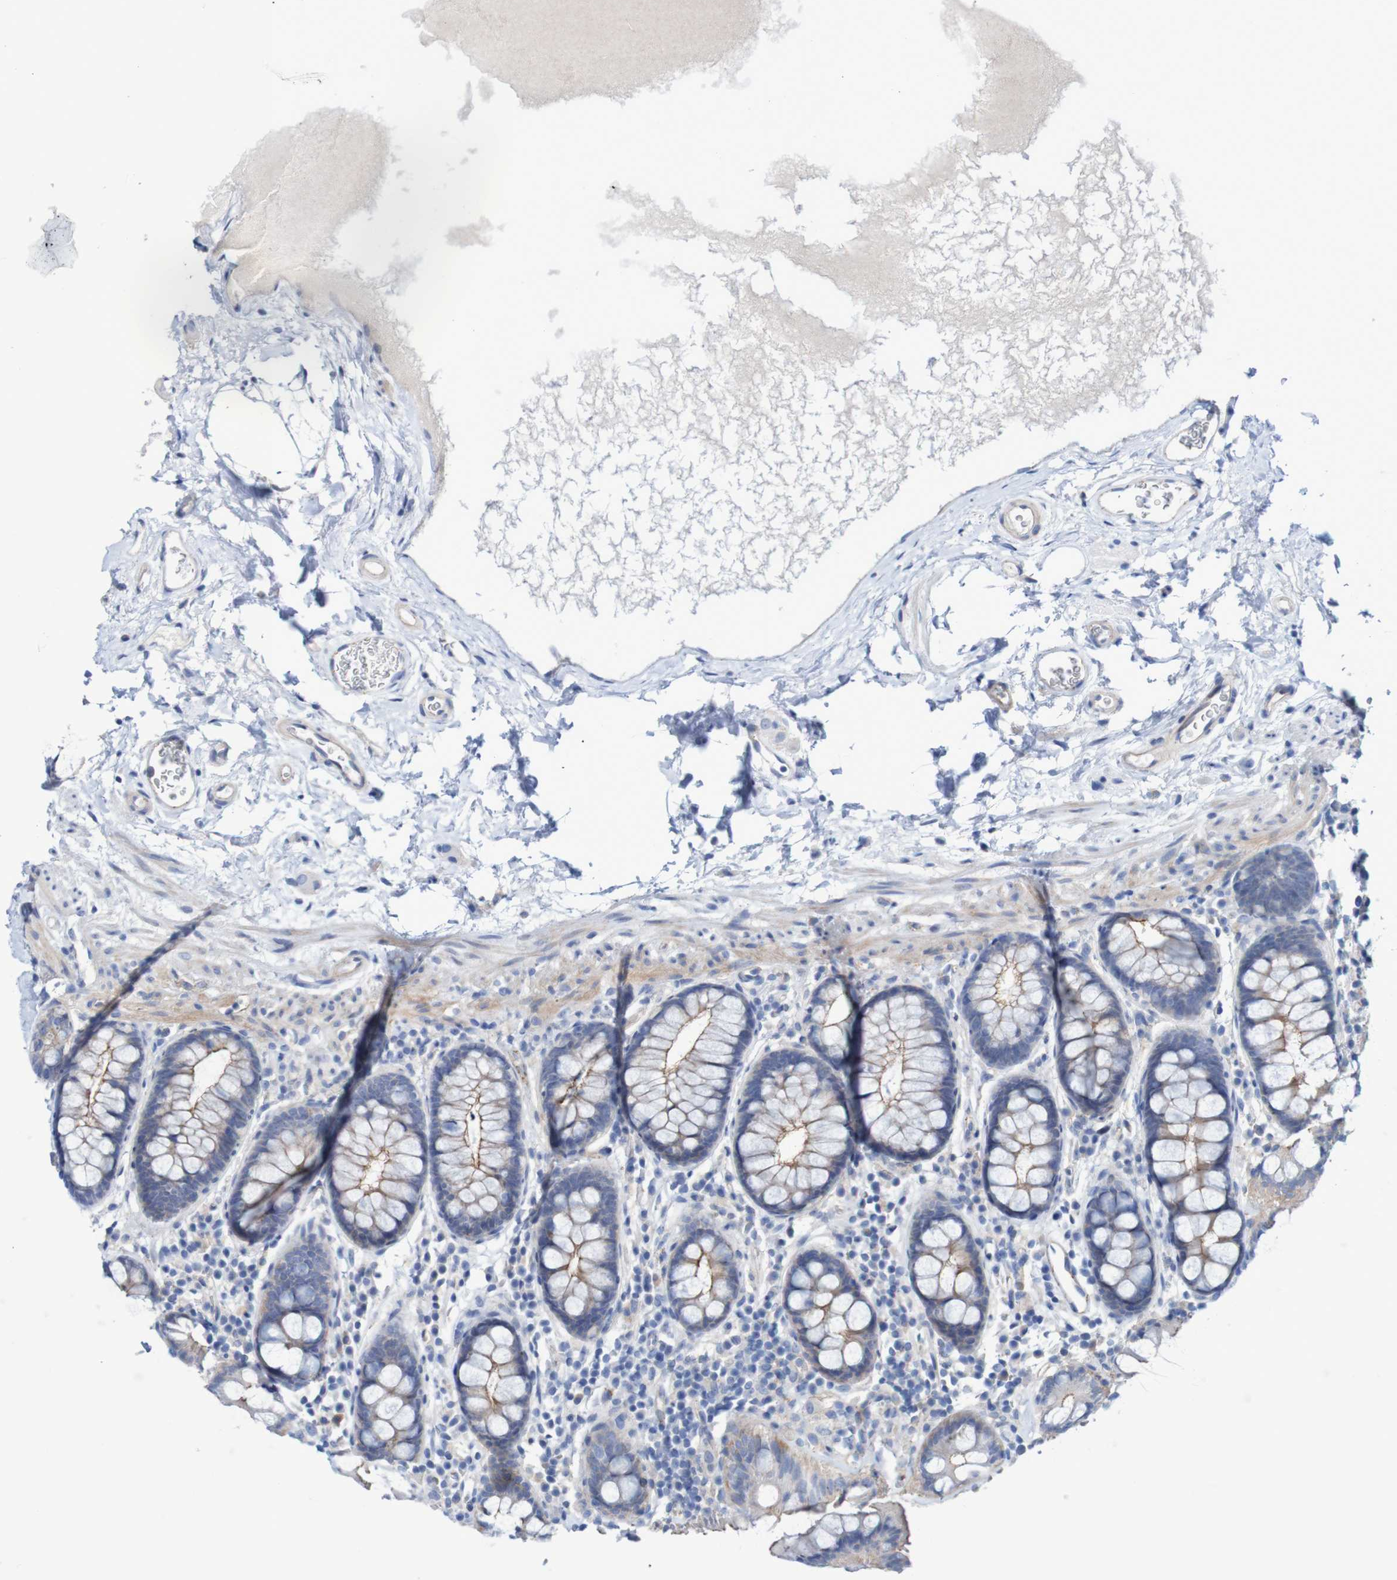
{"staining": {"intensity": "moderate", "quantity": ">75%", "location": "cytoplasmic/membranous"}, "tissue": "colon", "cell_type": "Endothelial cells", "image_type": "normal", "snomed": [{"axis": "morphology", "description": "Normal tissue, NOS"}, {"axis": "topography", "description": "Colon"}], "caption": "Colon stained with a brown dye displays moderate cytoplasmic/membranous positive positivity in about >75% of endothelial cells.", "gene": "NECTIN2", "patient": {"sex": "female", "age": 80}}